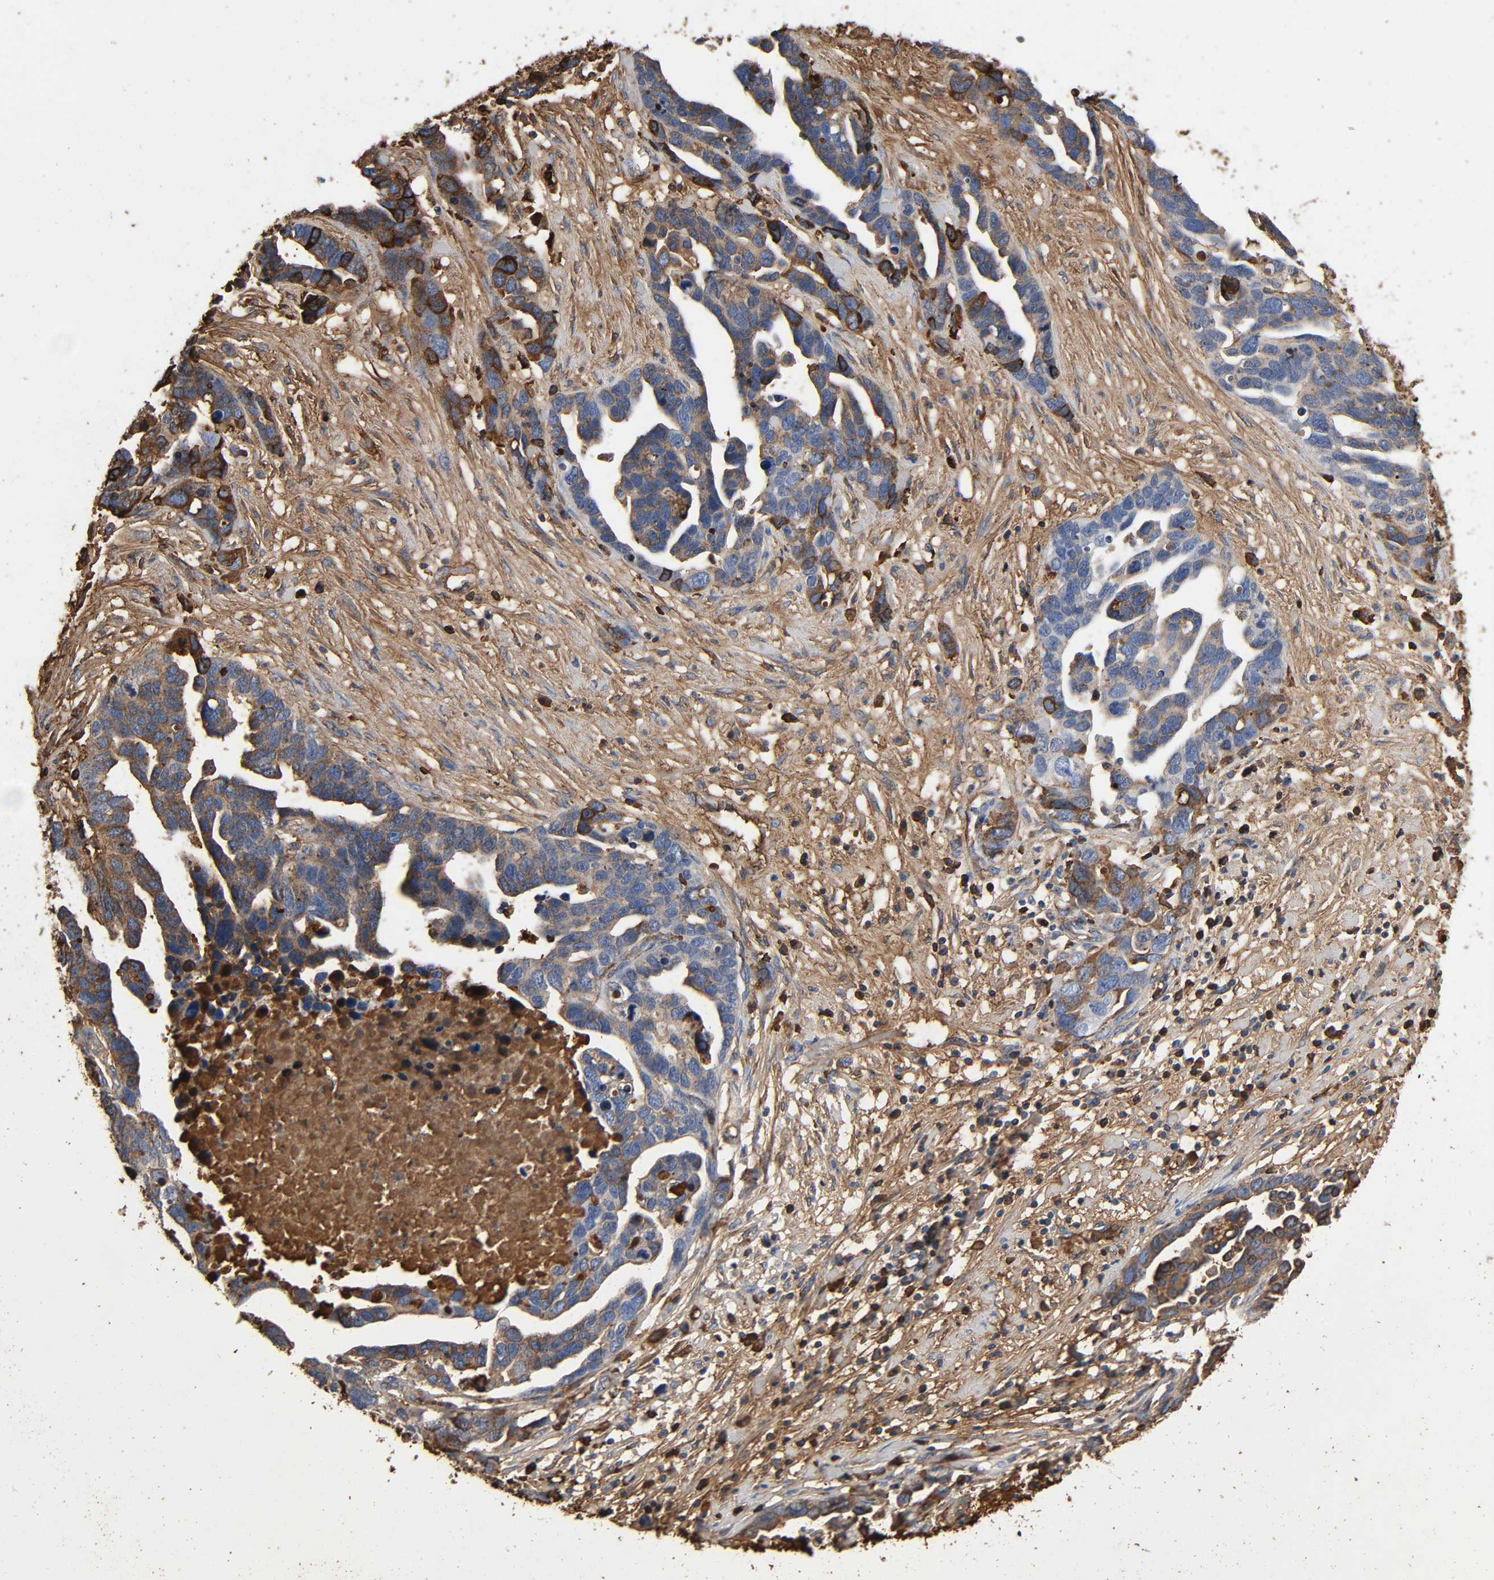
{"staining": {"intensity": "strong", "quantity": "25%-75%", "location": "cytoplasmic/membranous"}, "tissue": "ovarian cancer", "cell_type": "Tumor cells", "image_type": "cancer", "snomed": [{"axis": "morphology", "description": "Cystadenocarcinoma, serous, NOS"}, {"axis": "topography", "description": "Ovary"}], "caption": "High-power microscopy captured an IHC image of ovarian serous cystadenocarcinoma, revealing strong cytoplasmic/membranous expression in approximately 25%-75% of tumor cells.", "gene": "C3", "patient": {"sex": "female", "age": 54}}